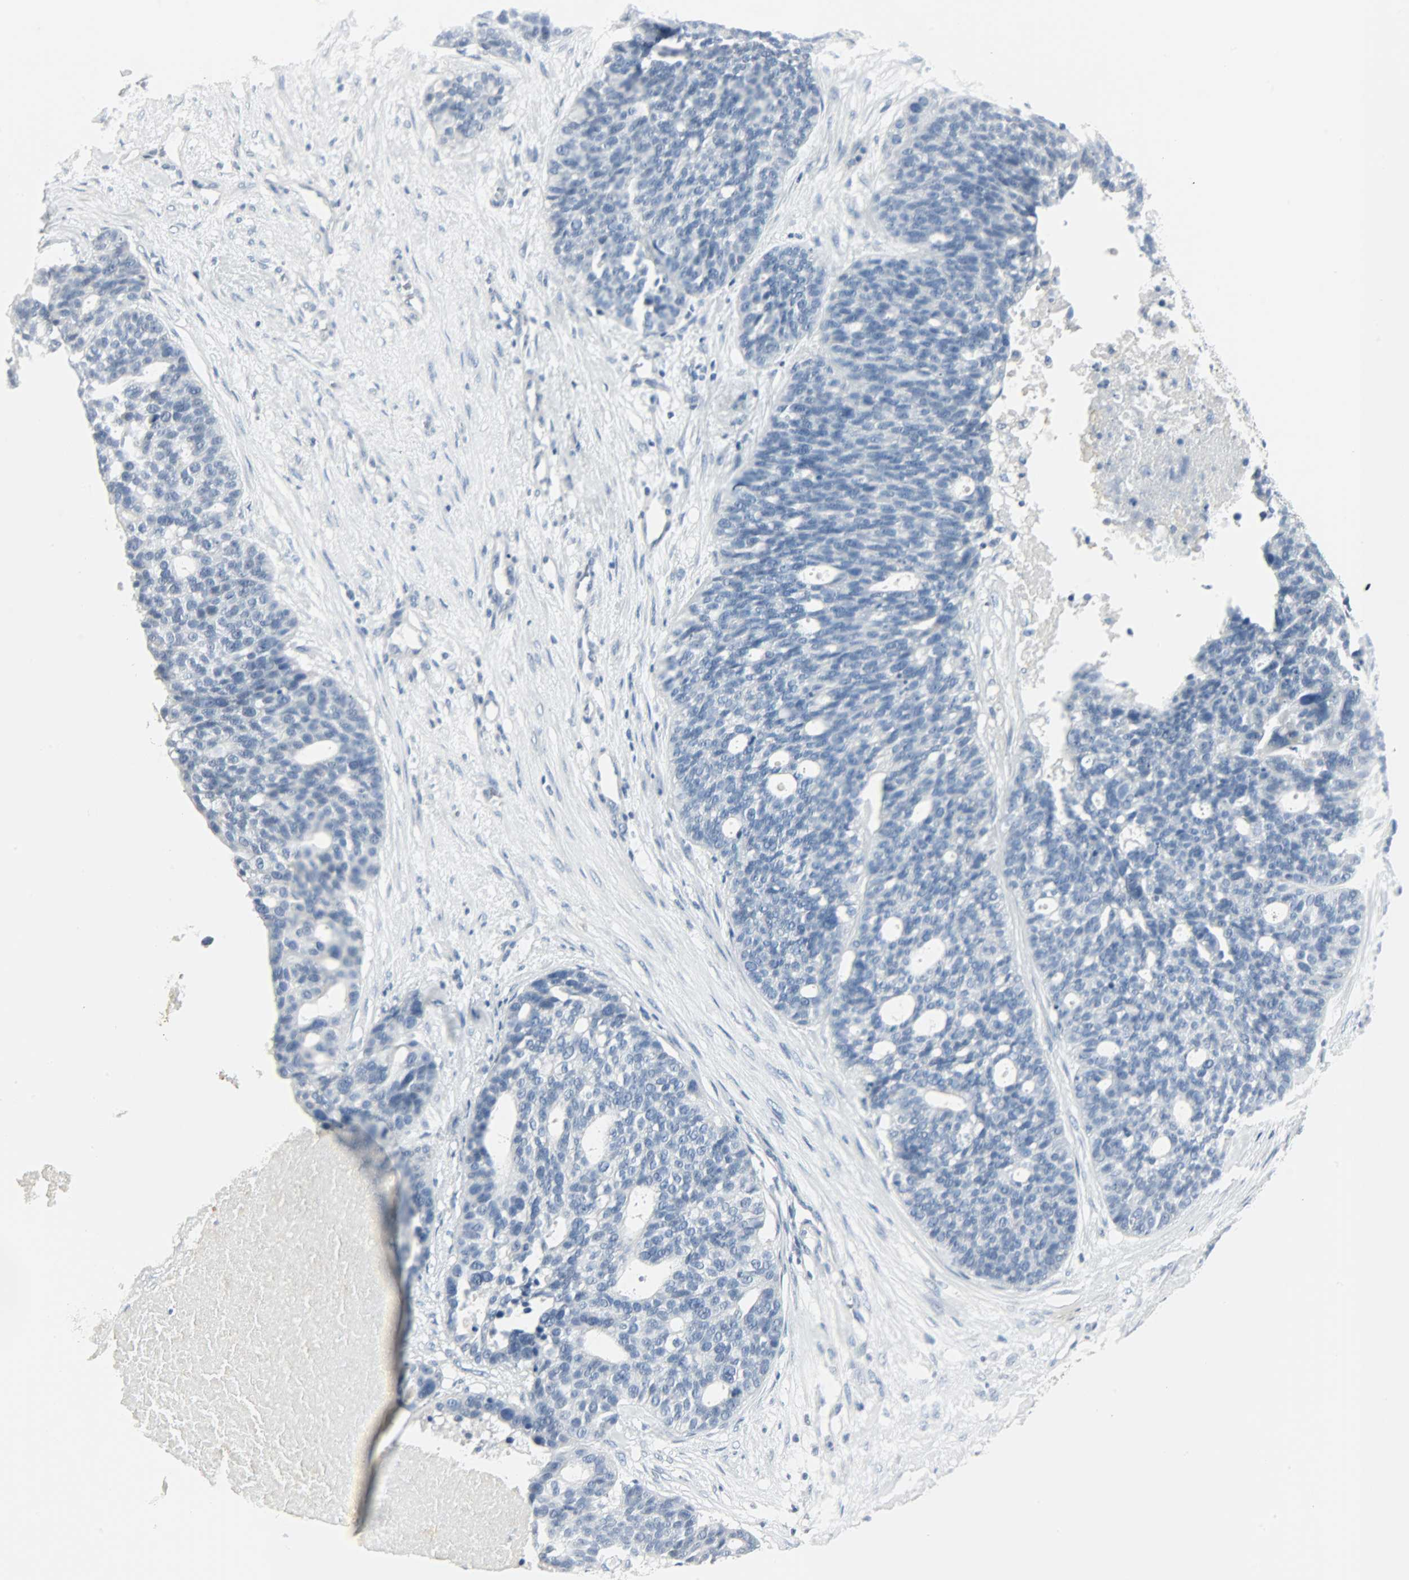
{"staining": {"intensity": "negative", "quantity": "none", "location": "none"}, "tissue": "ovarian cancer", "cell_type": "Tumor cells", "image_type": "cancer", "snomed": [{"axis": "morphology", "description": "Cystadenocarcinoma, serous, NOS"}, {"axis": "topography", "description": "Ovary"}], "caption": "The micrograph shows no staining of tumor cells in serous cystadenocarcinoma (ovarian).", "gene": "KIT", "patient": {"sex": "female", "age": 59}}